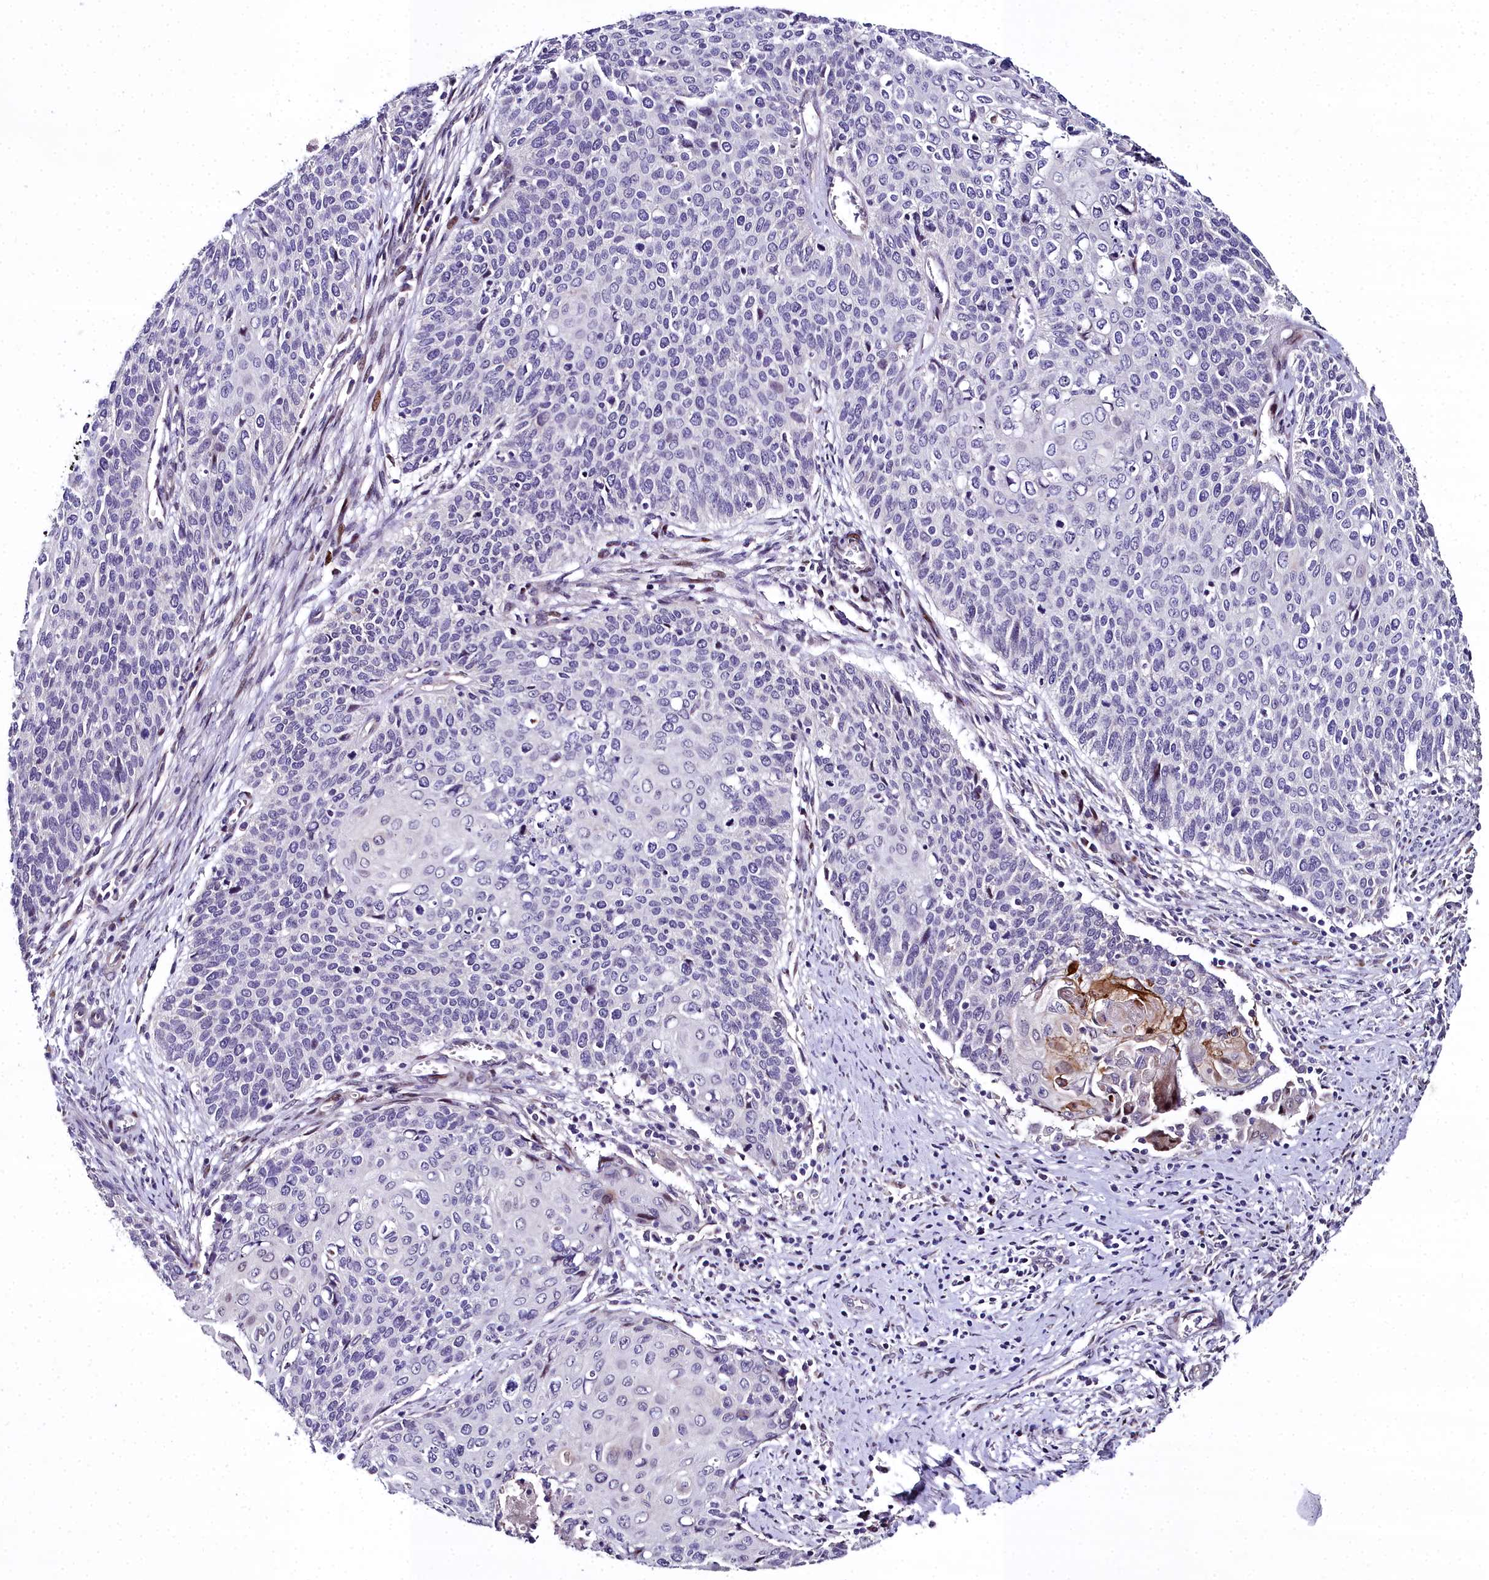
{"staining": {"intensity": "moderate", "quantity": "<25%", "location": "cytoplasmic/membranous"}, "tissue": "cervical cancer", "cell_type": "Tumor cells", "image_type": "cancer", "snomed": [{"axis": "morphology", "description": "Squamous cell carcinoma, NOS"}, {"axis": "topography", "description": "Cervix"}], "caption": "Moderate cytoplasmic/membranous staining is seen in about <25% of tumor cells in cervical squamous cell carcinoma.", "gene": "AP1M1", "patient": {"sex": "female", "age": 39}}